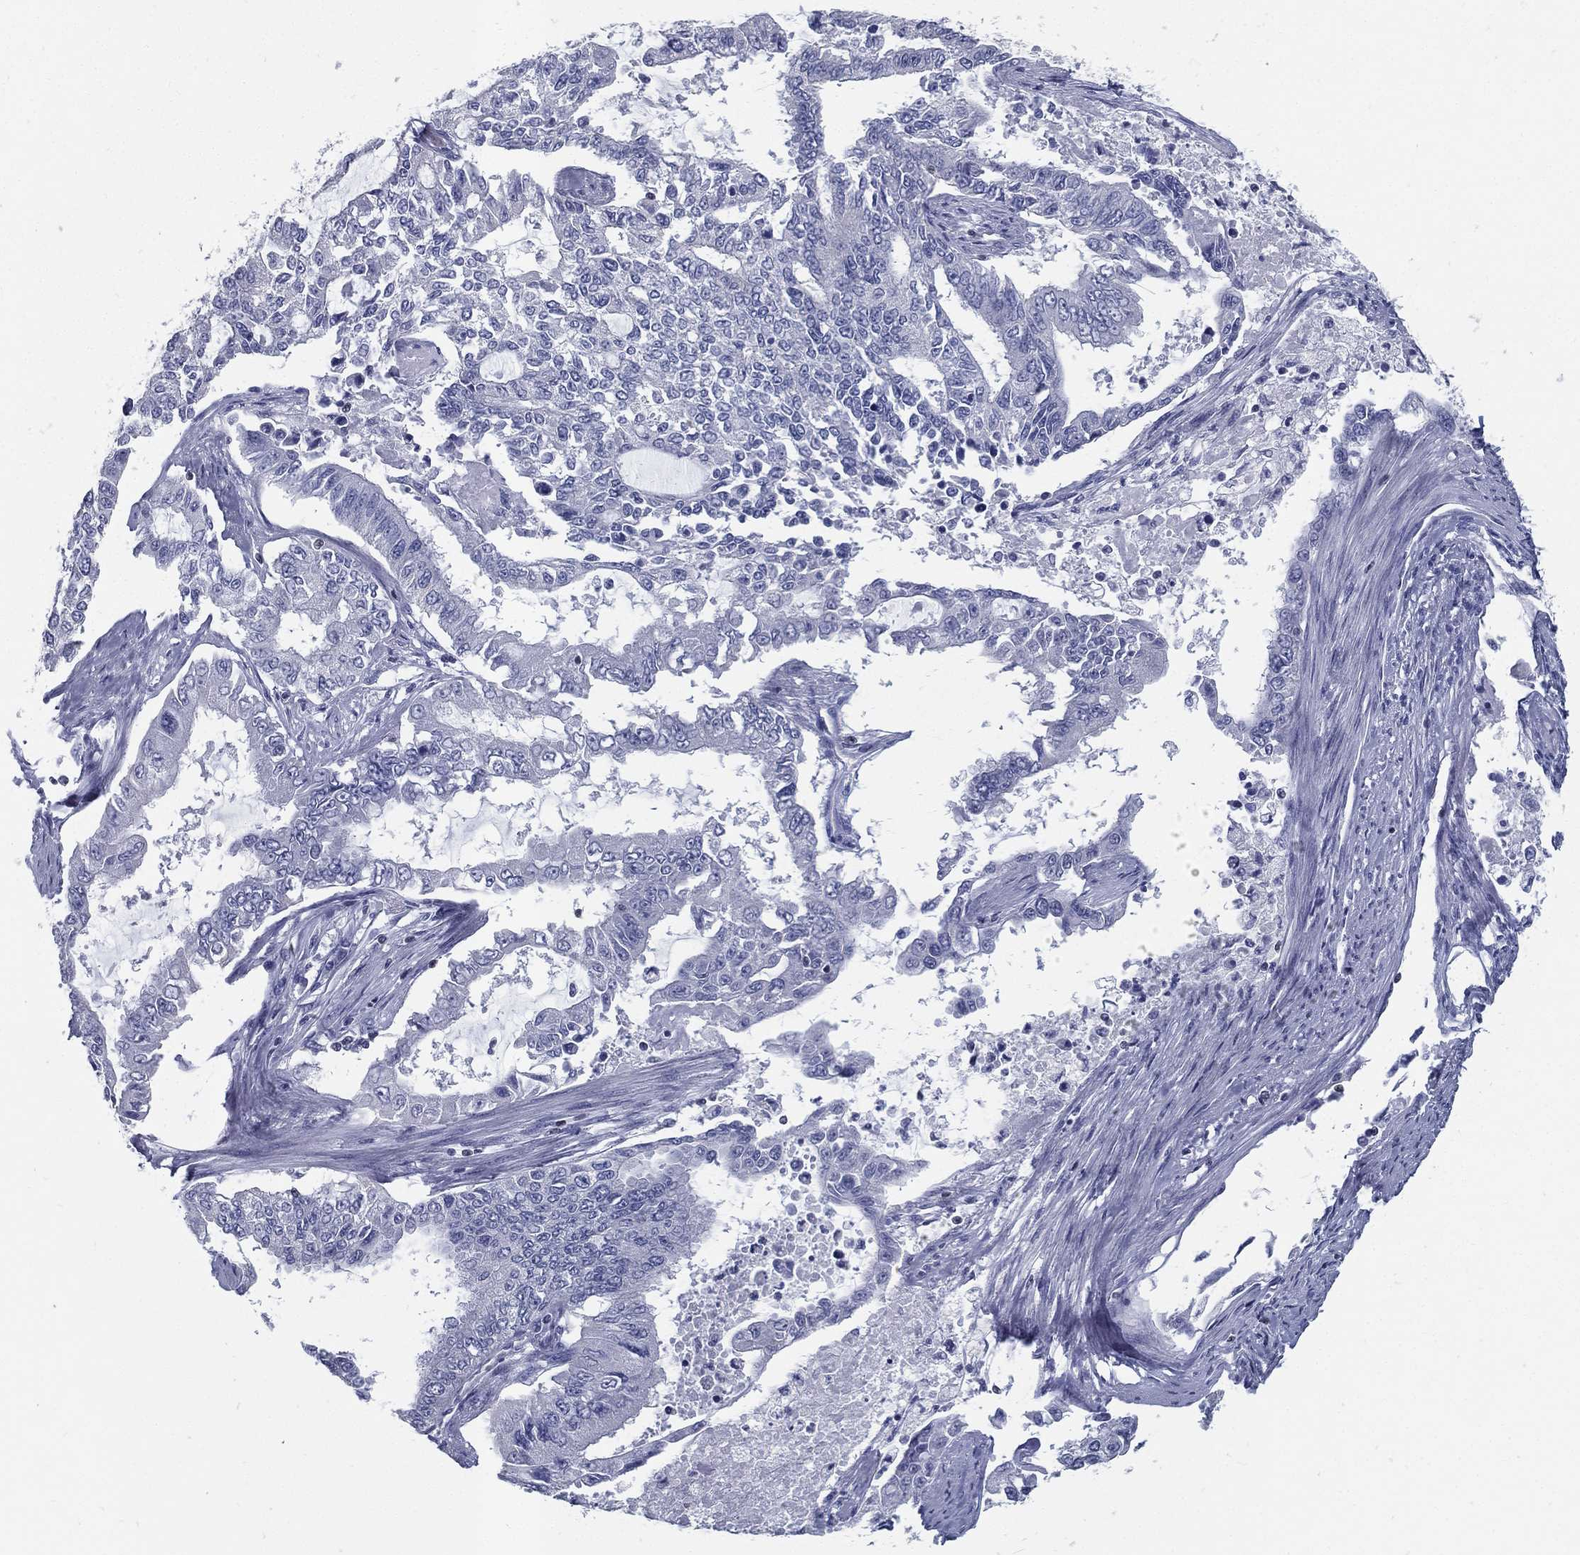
{"staining": {"intensity": "negative", "quantity": "none", "location": "none"}, "tissue": "endometrial cancer", "cell_type": "Tumor cells", "image_type": "cancer", "snomed": [{"axis": "morphology", "description": "Adenocarcinoma, NOS"}, {"axis": "topography", "description": "Uterus"}], "caption": "This photomicrograph is of adenocarcinoma (endometrial) stained with IHC to label a protein in brown with the nuclei are counter-stained blue. There is no expression in tumor cells. (Stains: DAB IHC with hematoxylin counter stain, Microscopy: brightfield microscopy at high magnification).", "gene": "PYHIN1", "patient": {"sex": "female", "age": 59}}